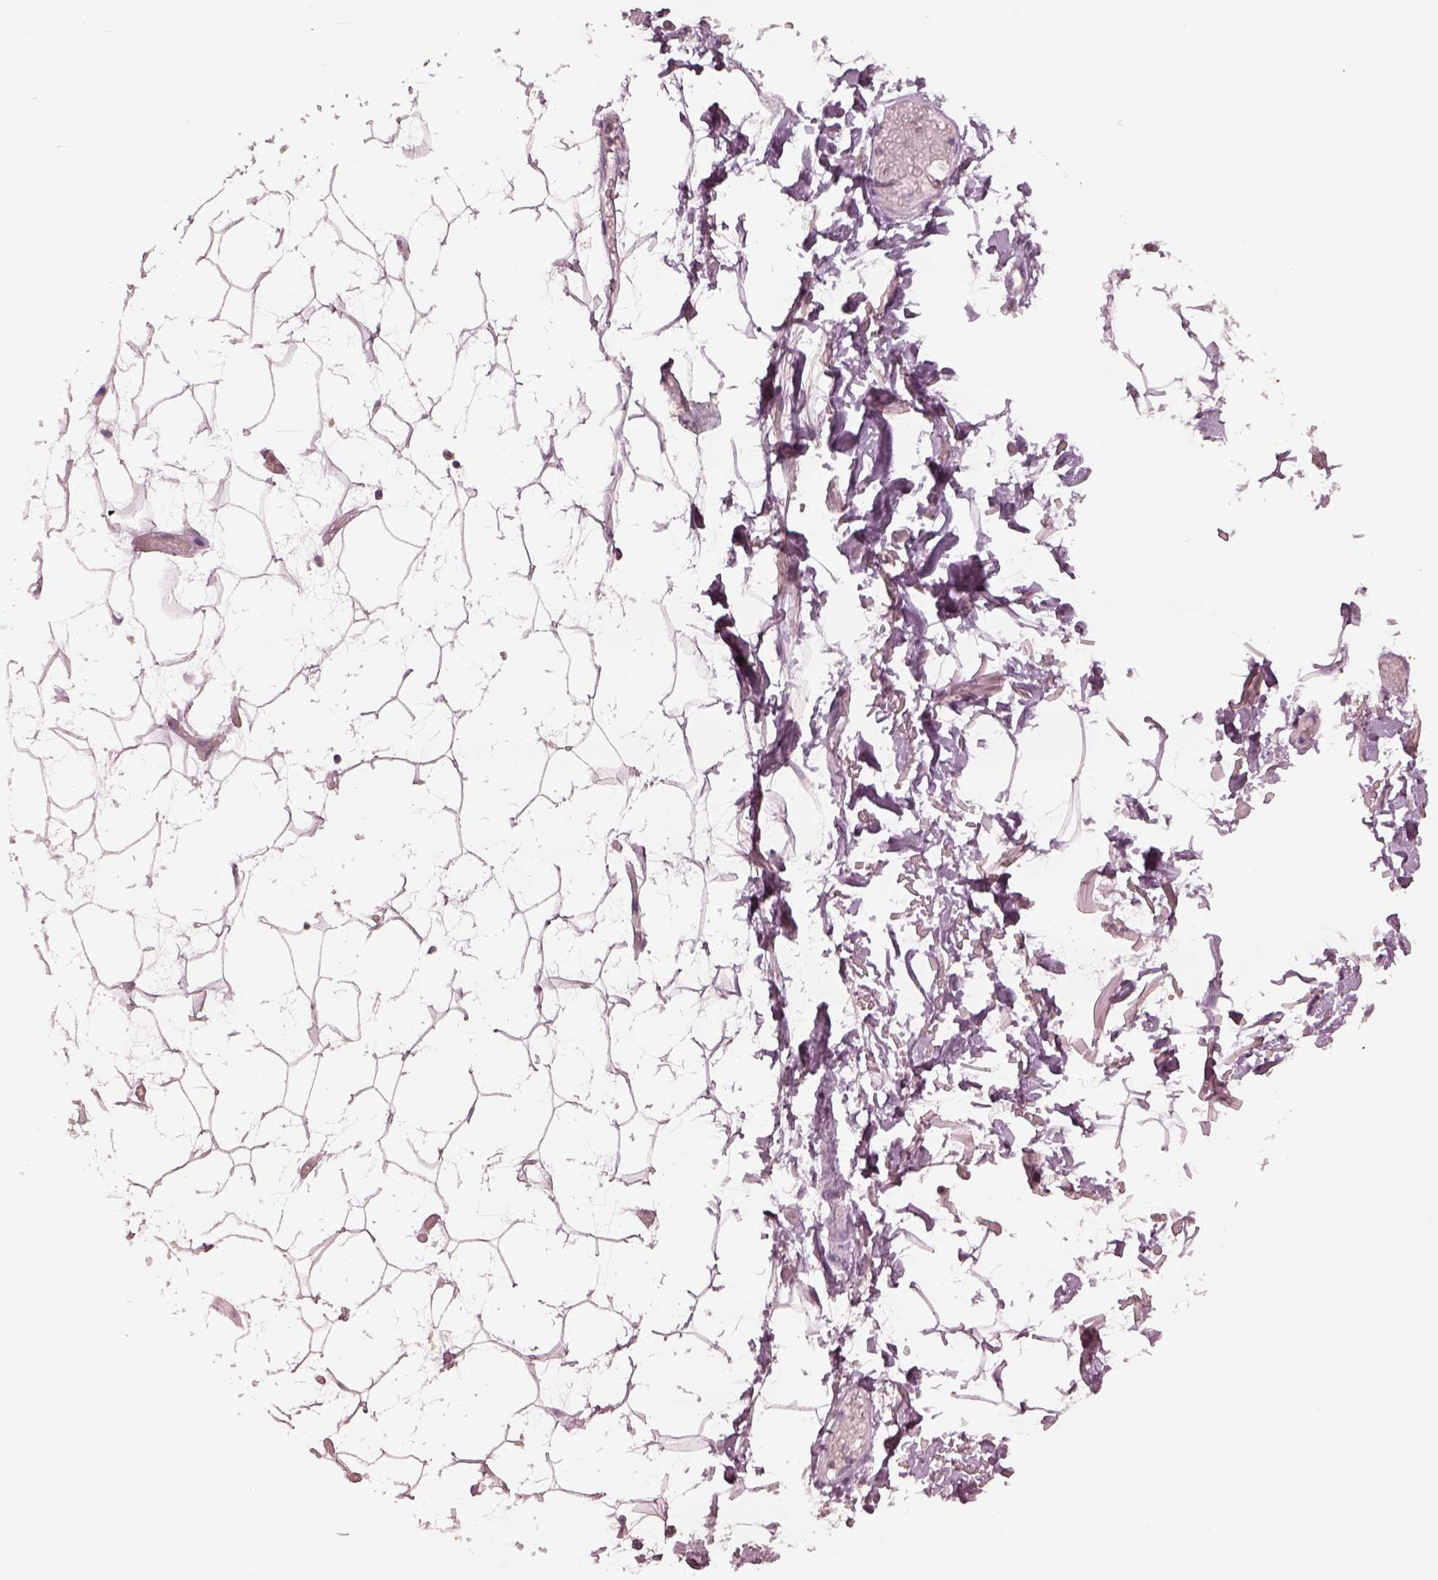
{"staining": {"intensity": "negative", "quantity": "none", "location": "none"}, "tissue": "adipose tissue", "cell_type": "Adipocytes", "image_type": "normal", "snomed": [{"axis": "morphology", "description": "Normal tissue, NOS"}, {"axis": "topography", "description": "Anal"}, {"axis": "topography", "description": "Peripheral nerve tissue"}], "caption": "Human adipose tissue stained for a protein using IHC demonstrates no expression in adipocytes.", "gene": "MIA", "patient": {"sex": "male", "age": 78}}